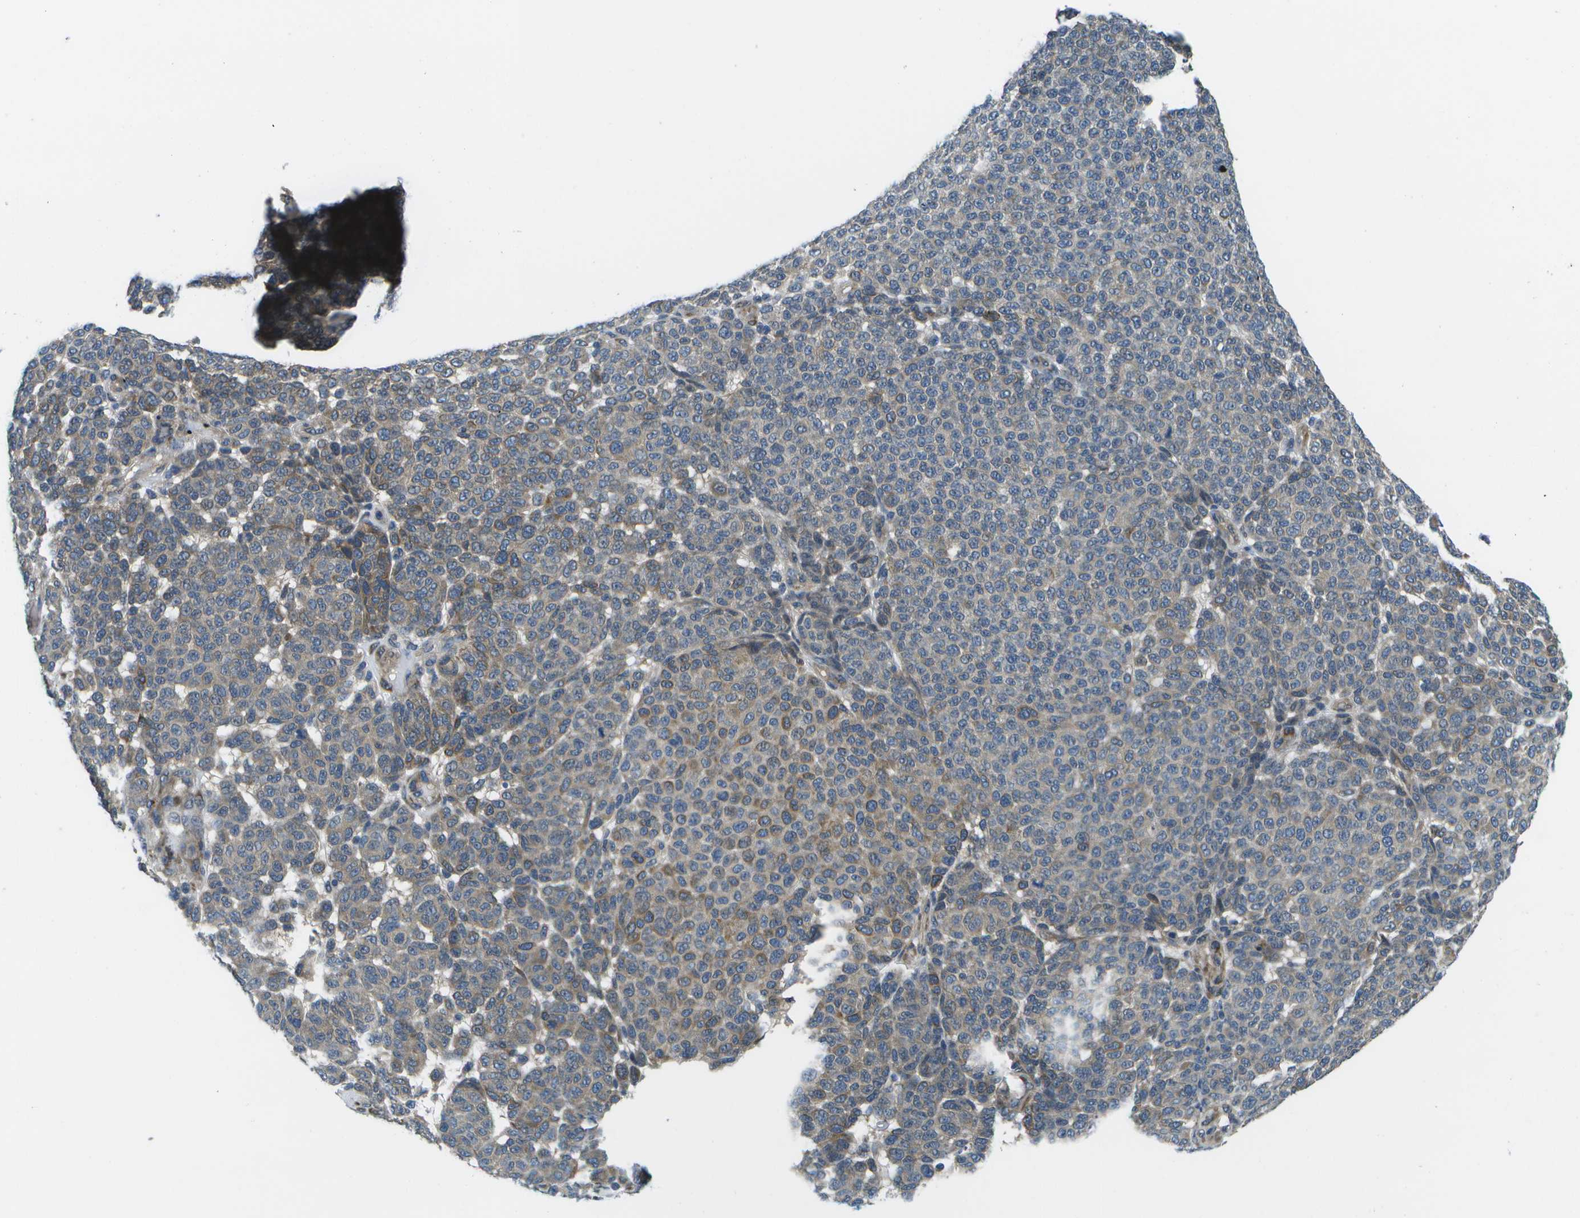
{"staining": {"intensity": "weak", "quantity": "<25%", "location": "cytoplasmic/membranous"}, "tissue": "melanoma", "cell_type": "Tumor cells", "image_type": "cancer", "snomed": [{"axis": "morphology", "description": "Malignant melanoma, NOS"}, {"axis": "topography", "description": "Skin"}], "caption": "High magnification brightfield microscopy of malignant melanoma stained with DAB (3,3'-diaminobenzidine) (brown) and counterstained with hematoxylin (blue): tumor cells show no significant staining.", "gene": "P3H1", "patient": {"sex": "male", "age": 59}}